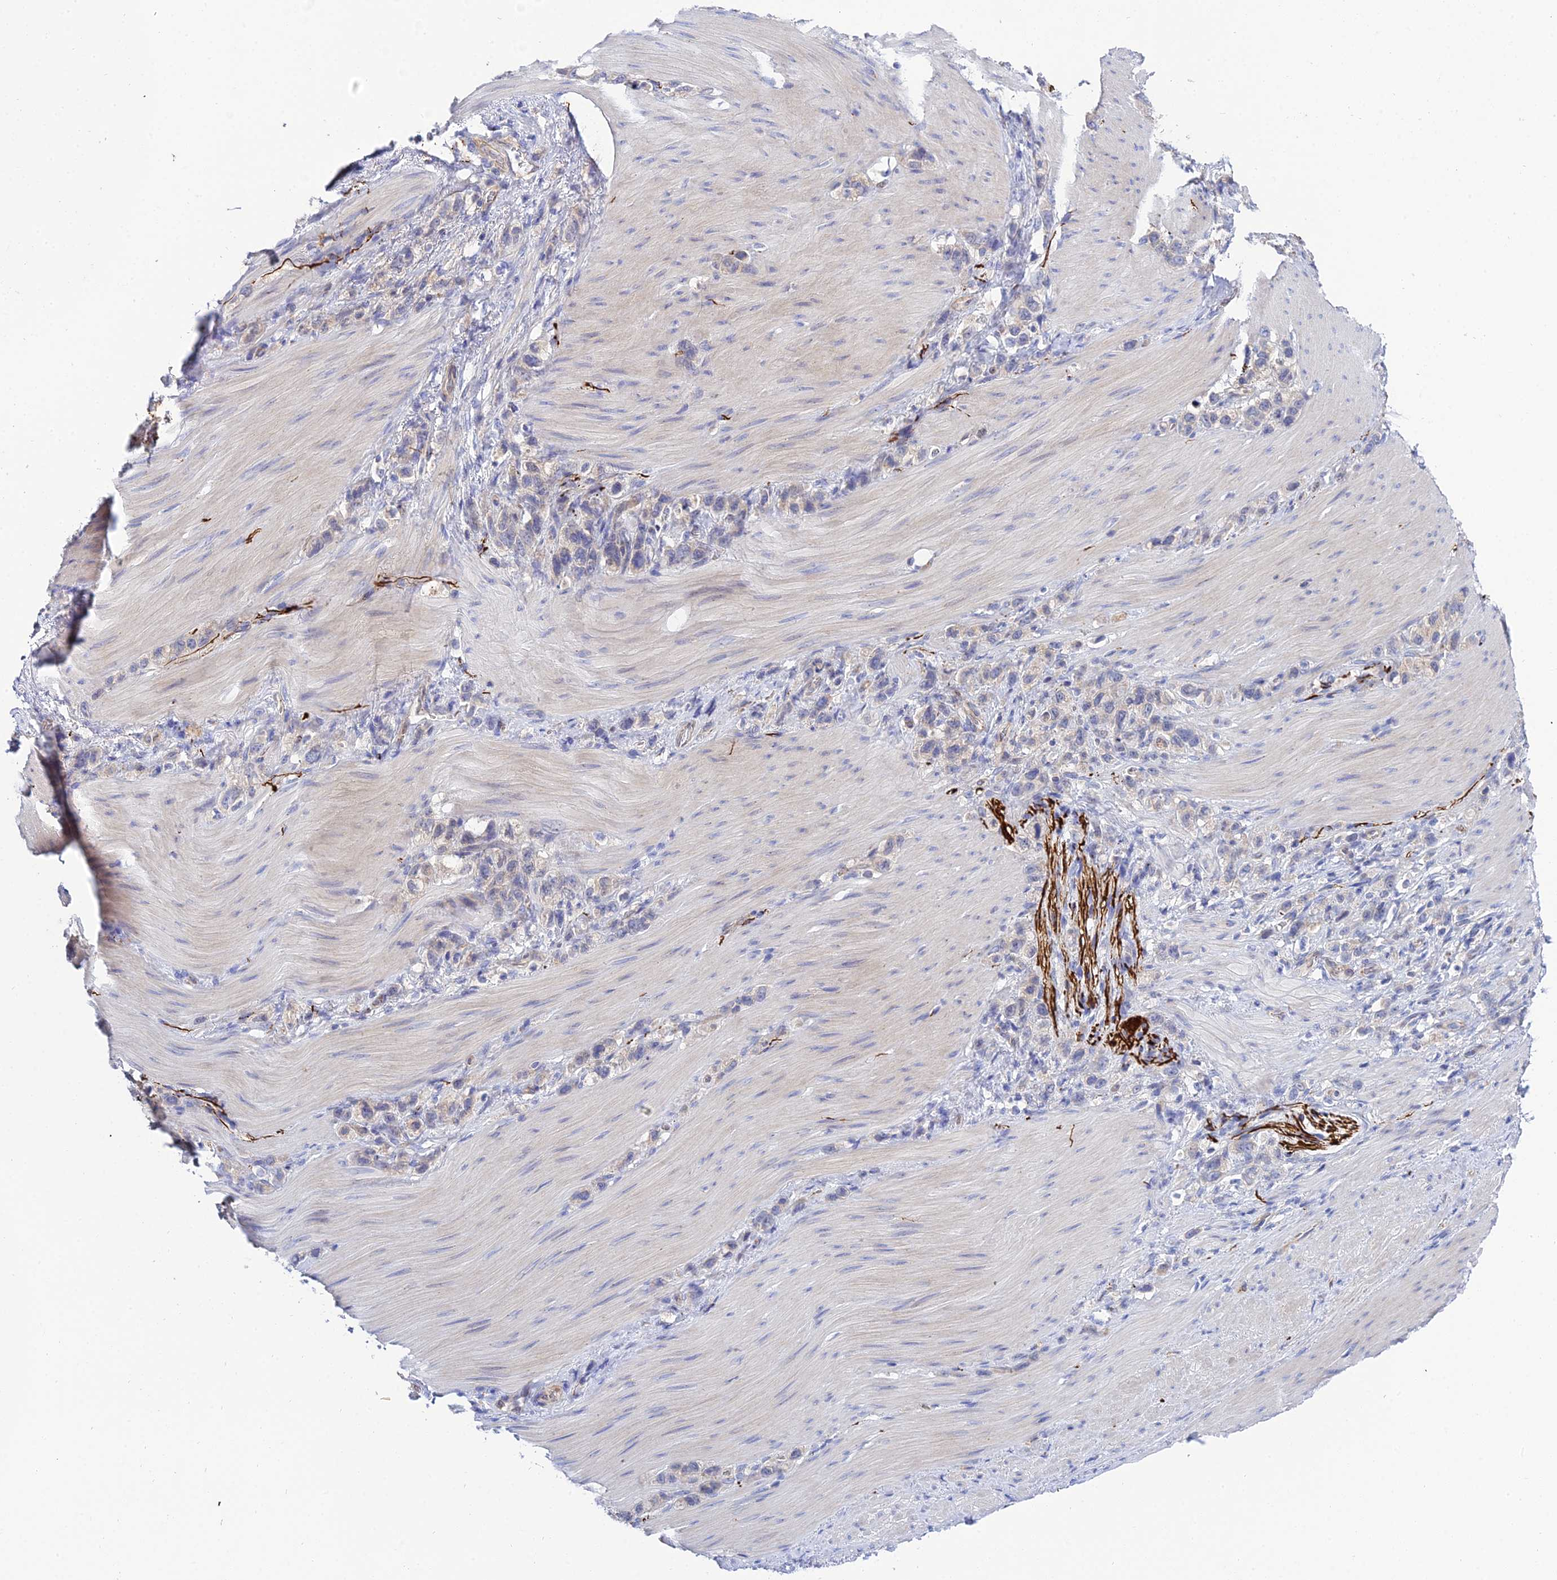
{"staining": {"intensity": "negative", "quantity": "none", "location": "none"}, "tissue": "stomach cancer", "cell_type": "Tumor cells", "image_type": "cancer", "snomed": [{"axis": "morphology", "description": "Adenocarcinoma, NOS"}, {"axis": "topography", "description": "Stomach"}], "caption": "Immunohistochemical staining of human adenocarcinoma (stomach) shows no significant staining in tumor cells.", "gene": "APOBEC3H", "patient": {"sex": "female", "age": 65}}